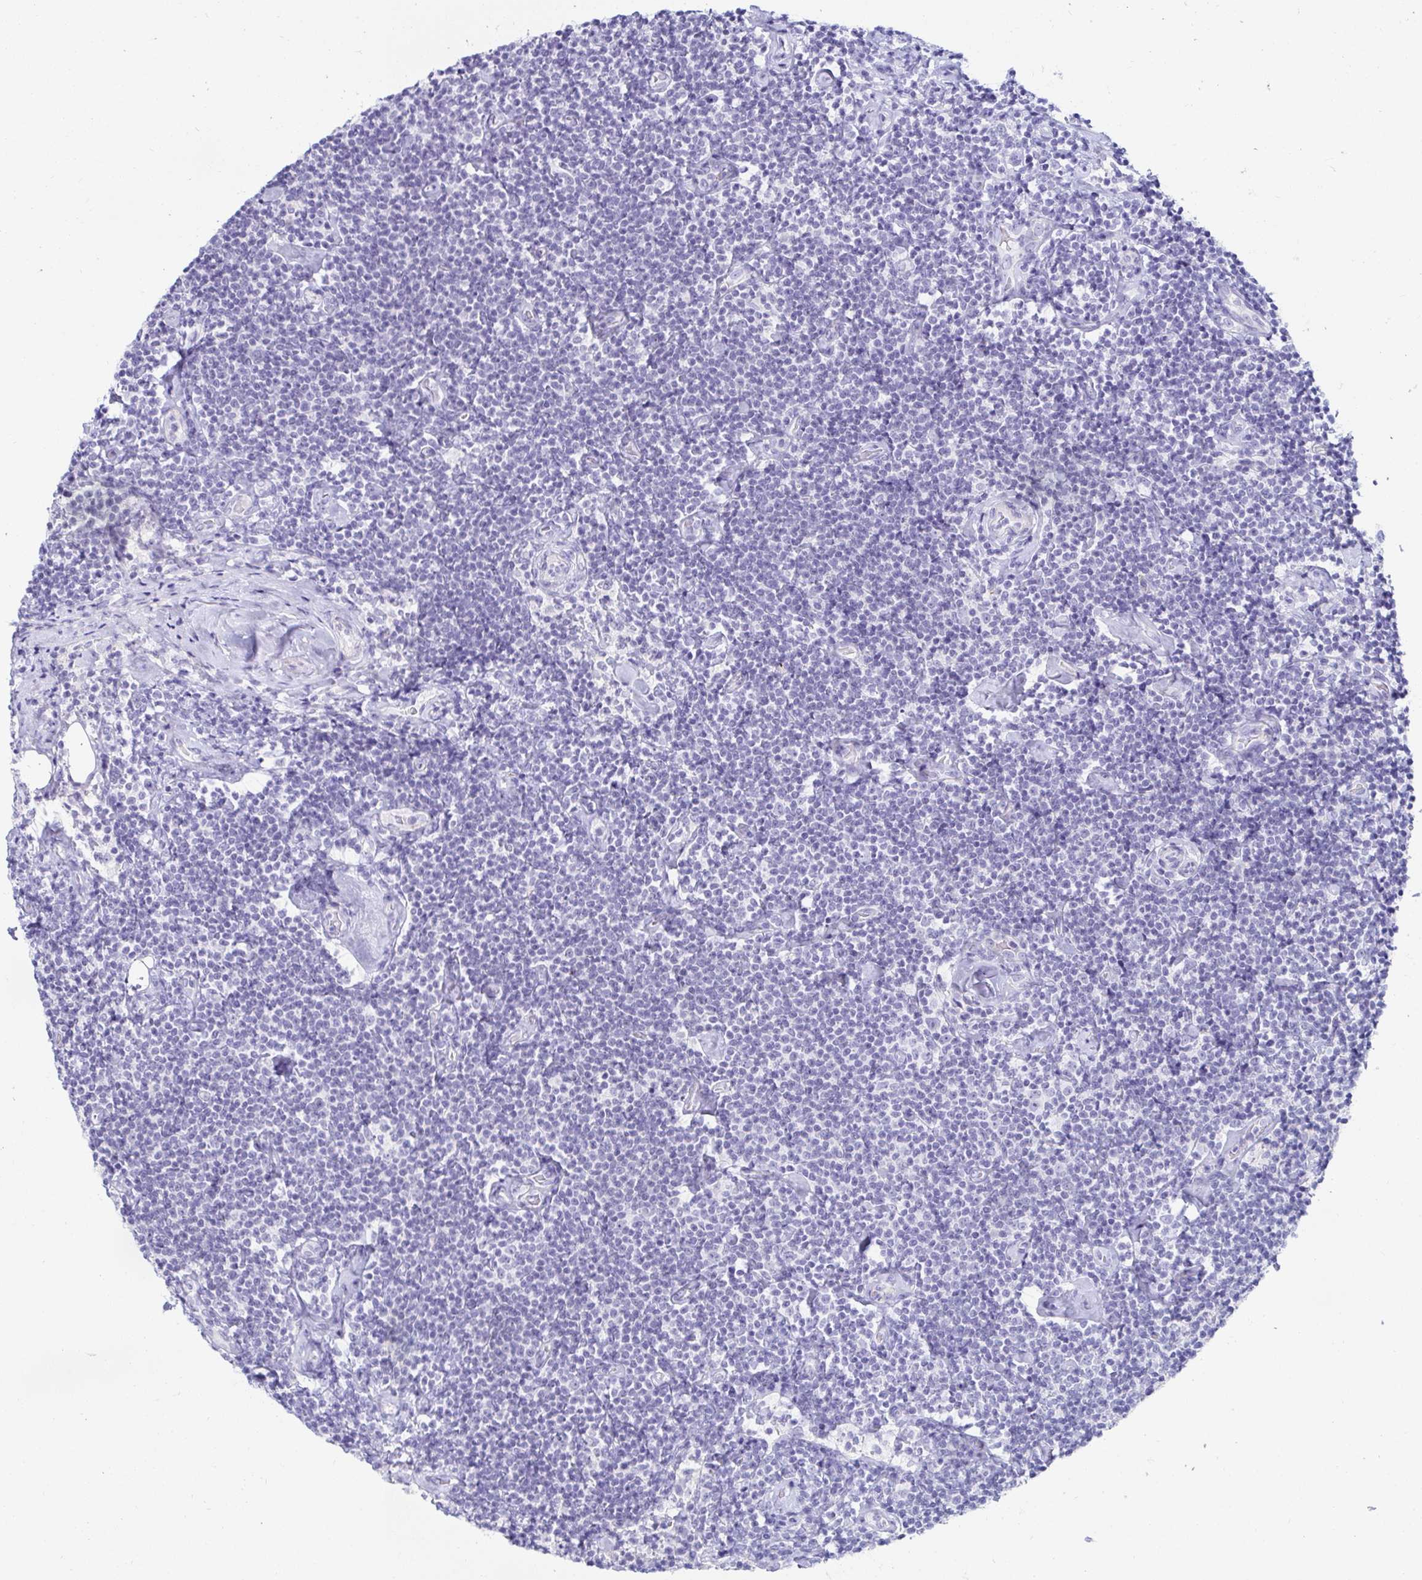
{"staining": {"intensity": "negative", "quantity": "none", "location": "none"}, "tissue": "lymphoma", "cell_type": "Tumor cells", "image_type": "cancer", "snomed": [{"axis": "morphology", "description": "Malignant lymphoma, non-Hodgkin's type, Low grade"}, {"axis": "topography", "description": "Lymph node"}], "caption": "A micrograph of human lymphoma is negative for staining in tumor cells. (Brightfield microscopy of DAB IHC at high magnification).", "gene": "OR10K1", "patient": {"sex": "male", "age": 81}}